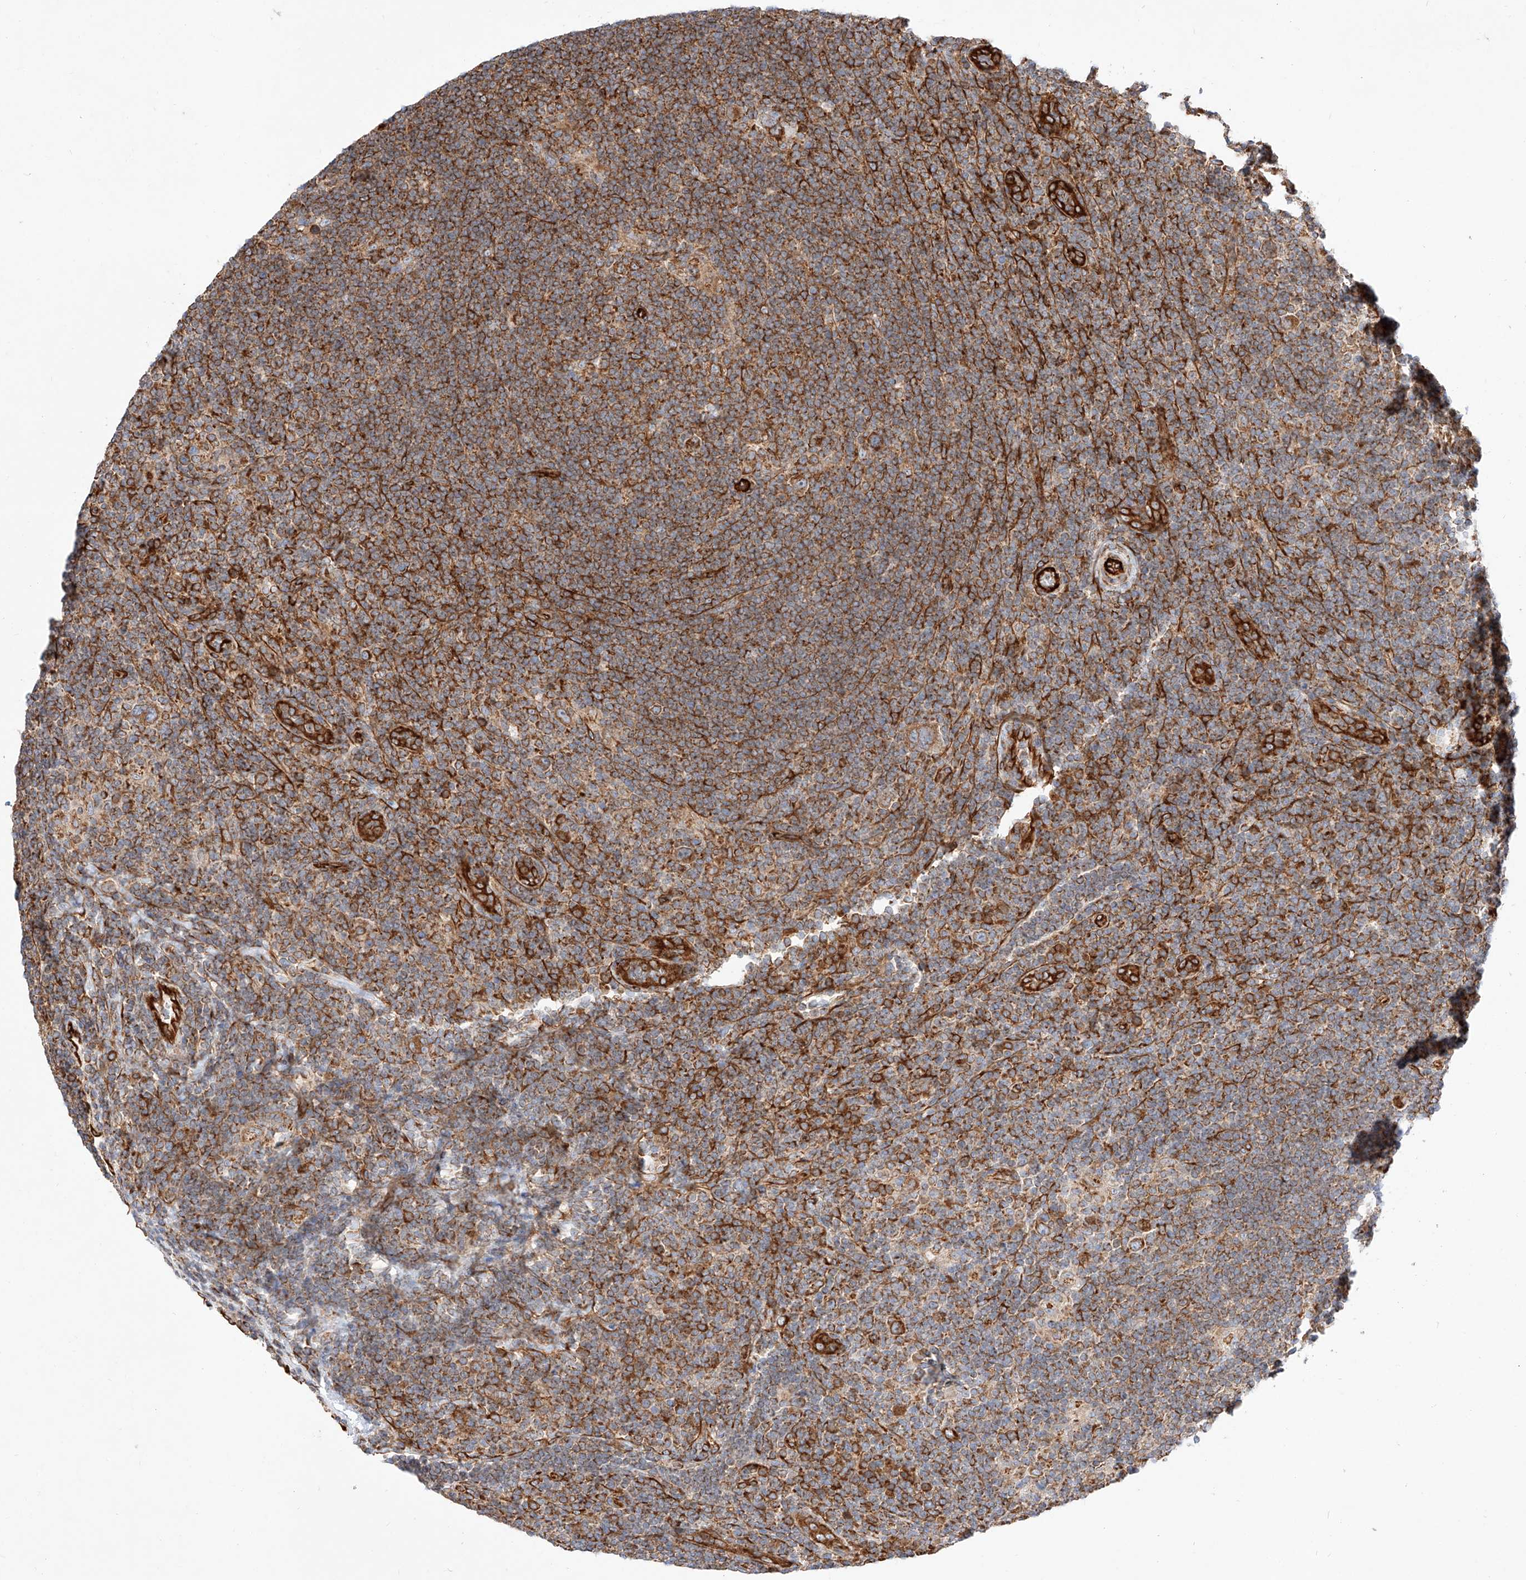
{"staining": {"intensity": "moderate", "quantity": ">75%", "location": "cytoplasmic/membranous"}, "tissue": "lymphoma", "cell_type": "Tumor cells", "image_type": "cancer", "snomed": [{"axis": "morphology", "description": "Hodgkin's disease, NOS"}, {"axis": "topography", "description": "Lymph node"}], "caption": "Immunohistochemical staining of lymphoma reveals medium levels of moderate cytoplasmic/membranous protein expression in about >75% of tumor cells. (brown staining indicates protein expression, while blue staining denotes nuclei).", "gene": "CSGALNACT2", "patient": {"sex": "female", "age": 57}}